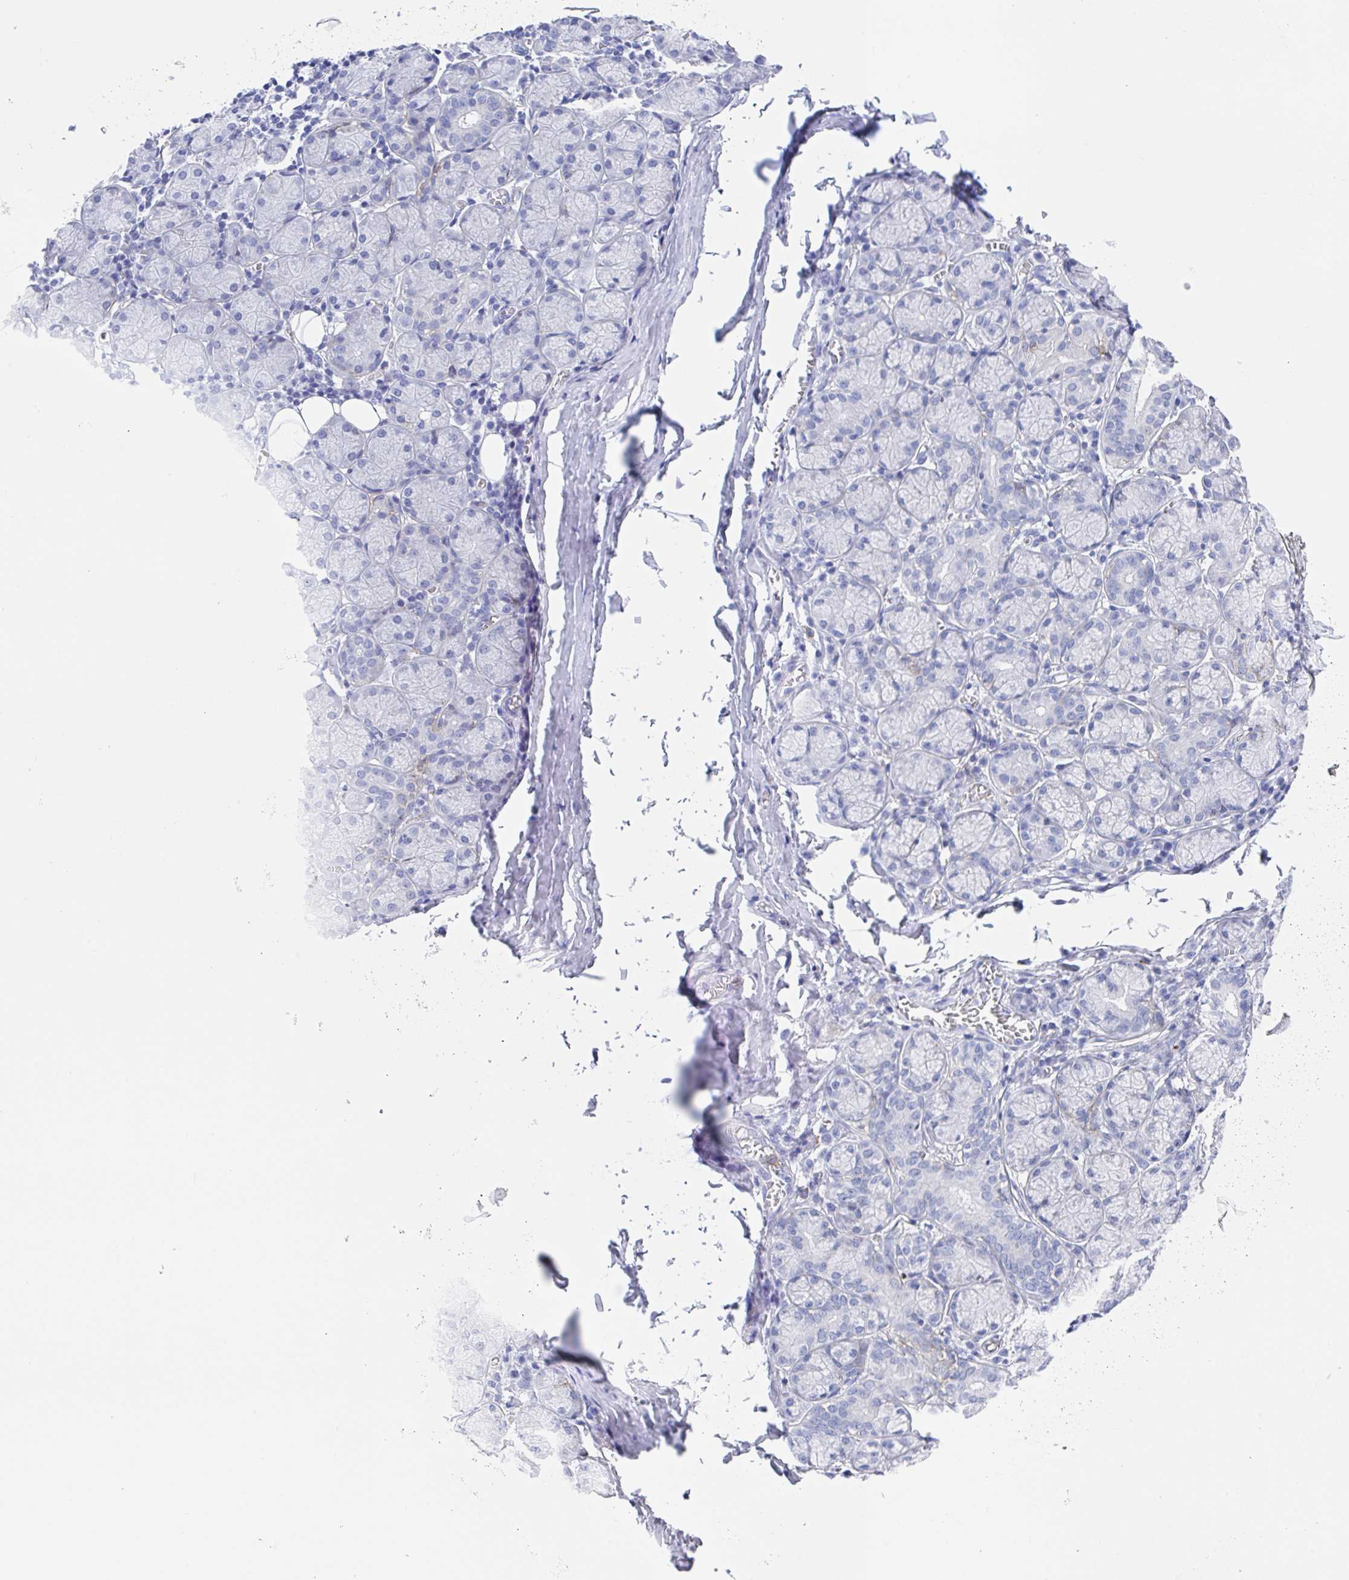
{"staining": {"intensity": "negative", "quantity": "none", "location": "none"}, "tissue": "salivary gland", "cell_type": "Glandular cells", "image_type": "normal", "snomed": [{"axis": "morphology", "description": "Normal tissue, NOS"}, {"axis": "topography", "description": "Salivary gland"}], "caption": "The micrograph shows no staining of glandular cells in normal salivary gland.", "gene": "FCGR3A", "patient": {"sex": "female", "age": 24}}